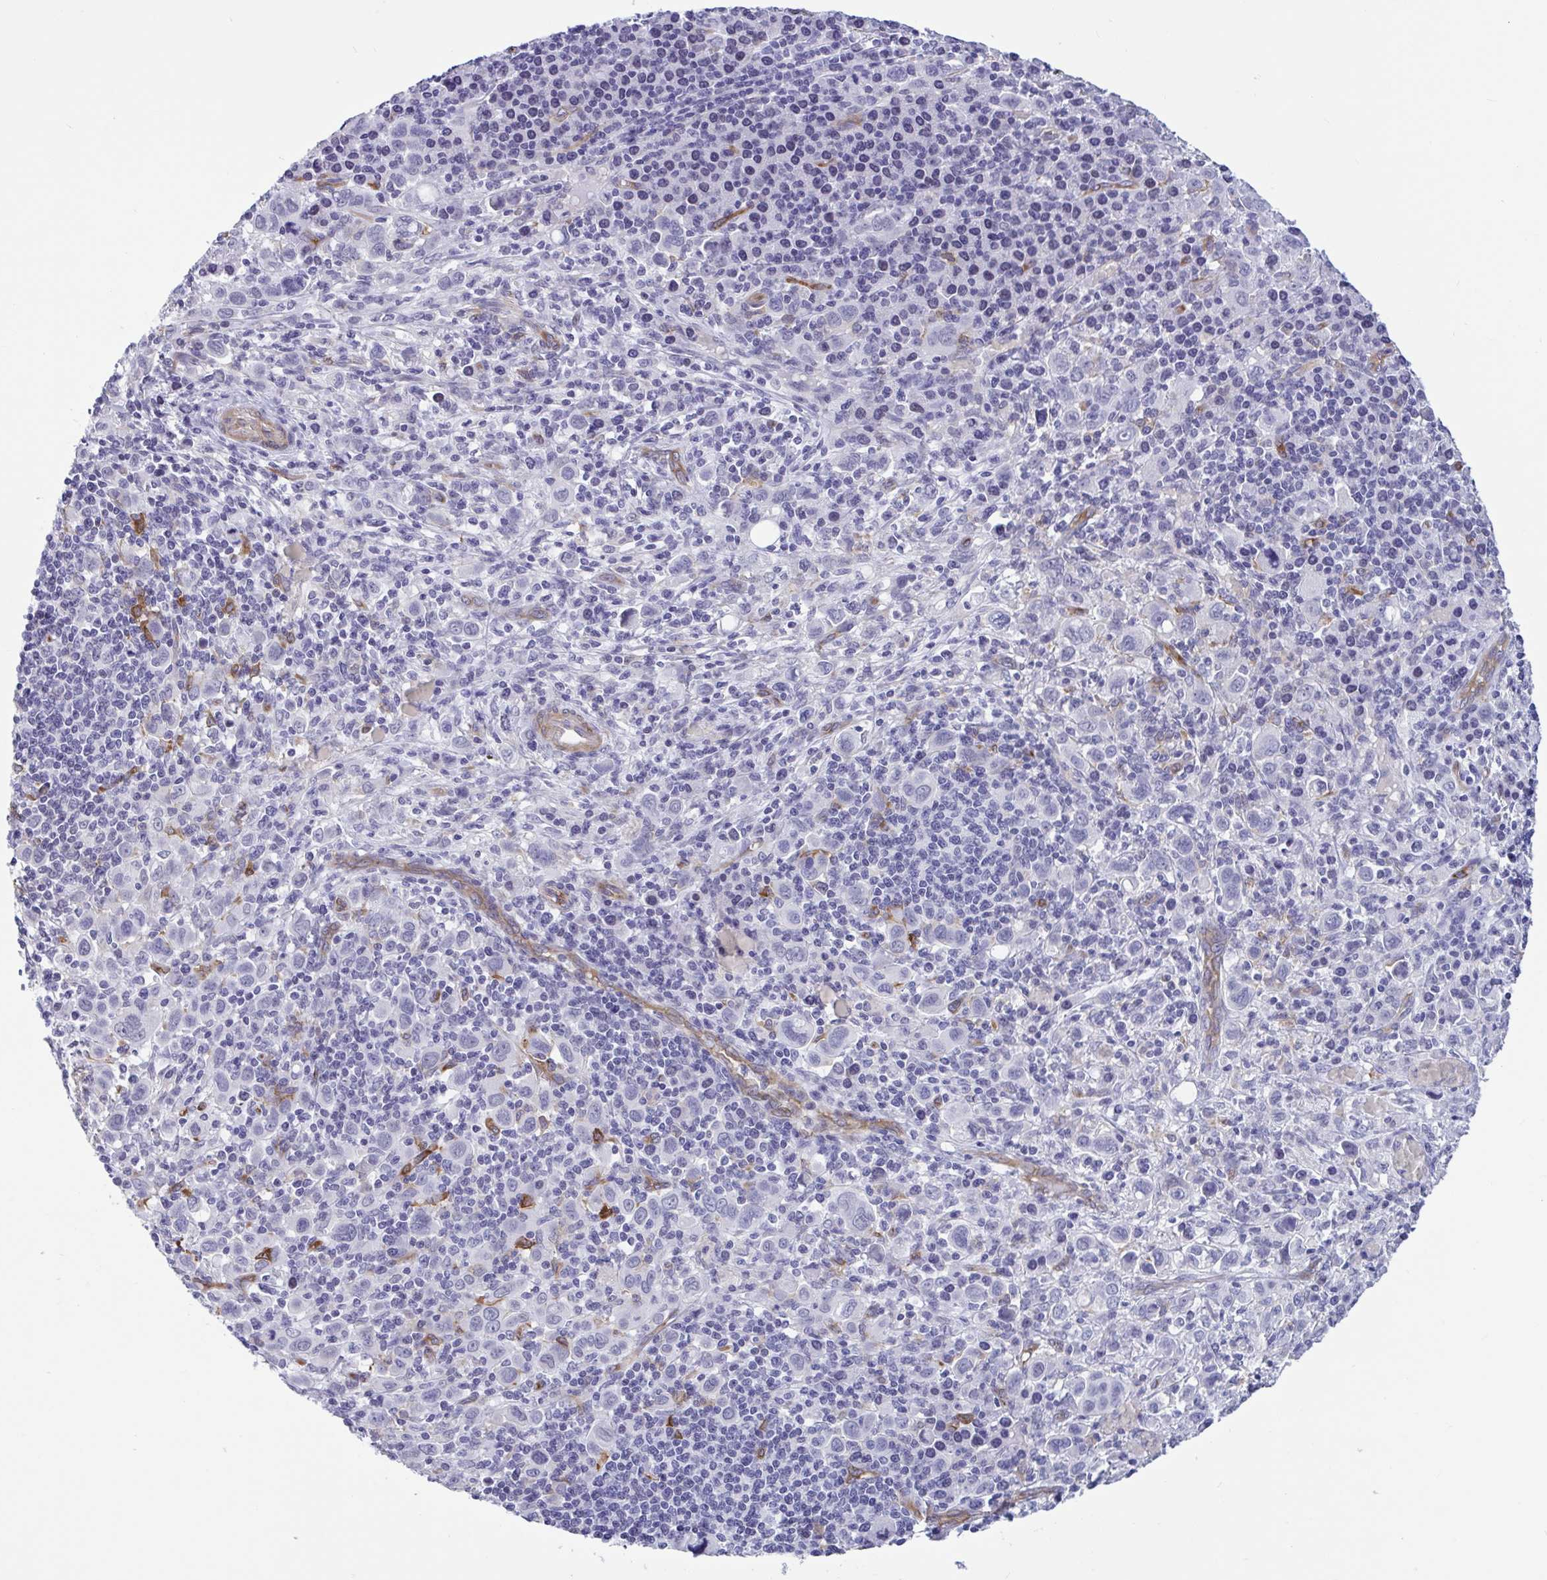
{"staining": {"intensity": "negative", "quantity": "none", "location": "none"}, "tissue": "stomach cancer", "cell_type": "Tumor cells", "image_type": "cancer", "snomed": [{"axis": "morphology", "description": "Adenocarcinoma, NOS"}, {"axis": "topography", "description": "Stomach, upper"}], "caption": "Immunohistochemistry of stomach adenocarcinoma demonstrates no positivity in tumor cells.", "gene": "EML1", "patient": {"sex": "male", "age": 75}}